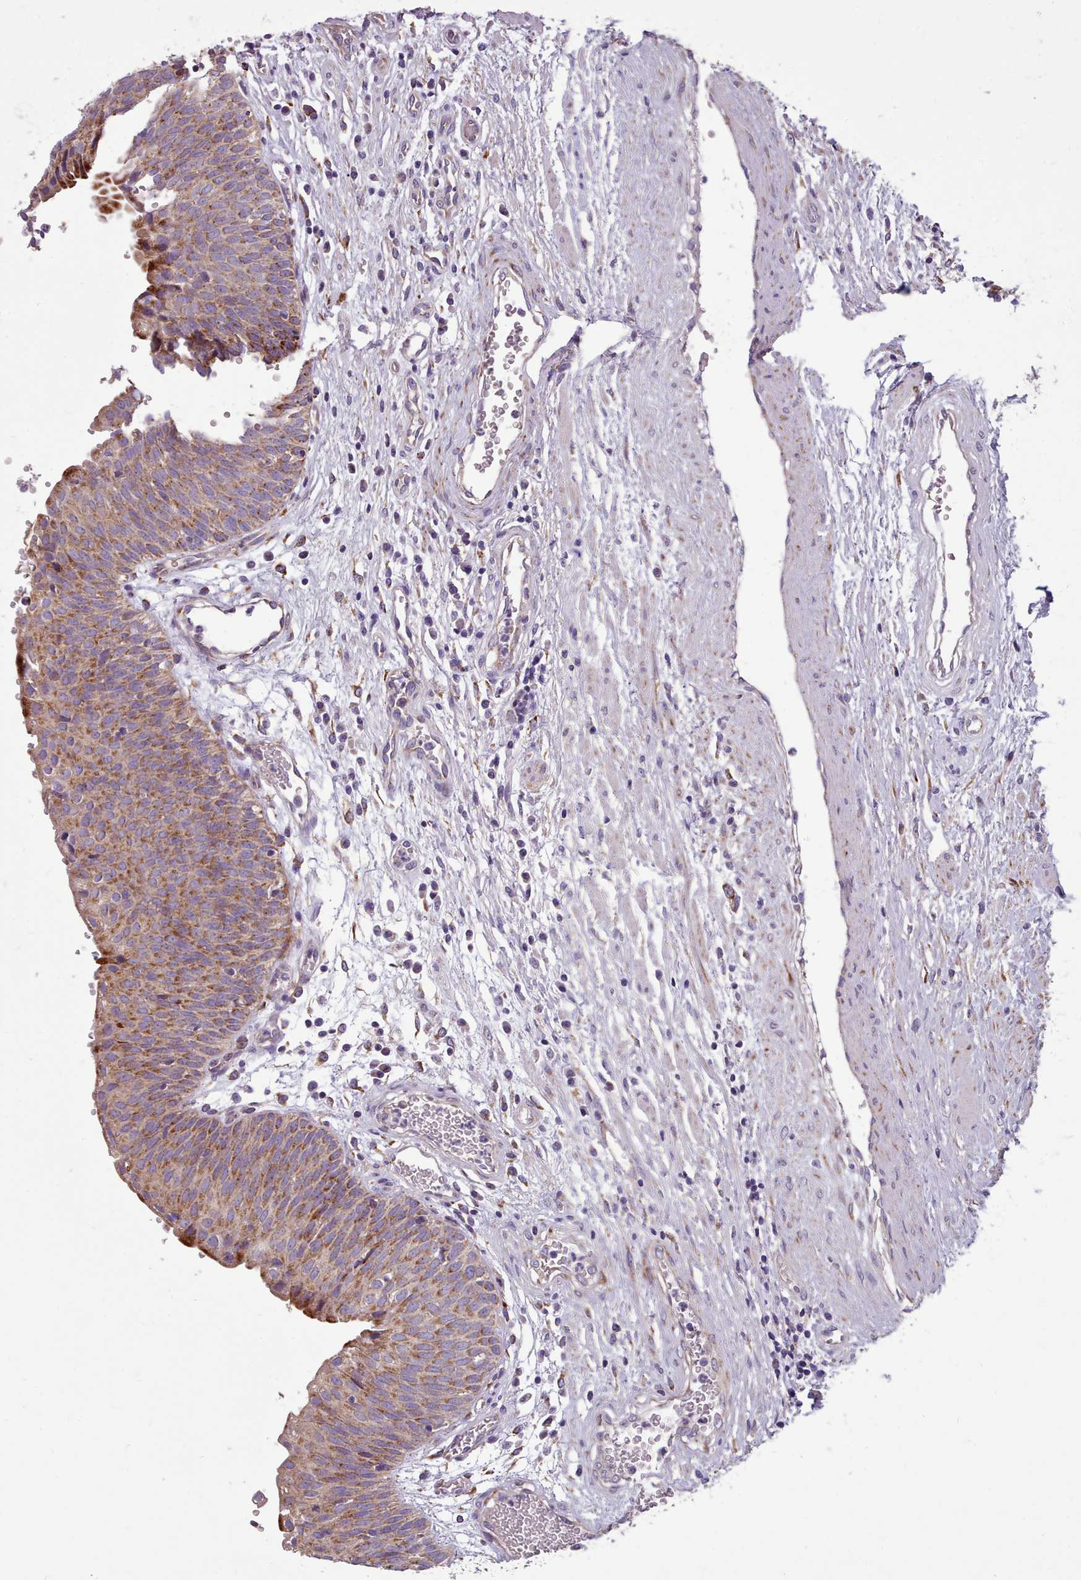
{"staining": {"intensity": "moderate", "quantity": ">75%", "location": "cytoplasmic/membranous"}, "tissue": "urinary bladder", "cell_type": "Urothelial cells", "image_type": "normal", "snomed": [{"axis": "morphology", "description": "Normal tissue, NOS"}, {"axis": "topography", "description": "Urinary bladder"}], "caption": "An IHC histopathology image of normal tissue is shown. Protein staining in brown shows moderate cytoplasmic/membranous positivity in urinary bladder within urothelial cells.", "gene": "FKBP10", "patient": {"sex": "male", "age": 55}}